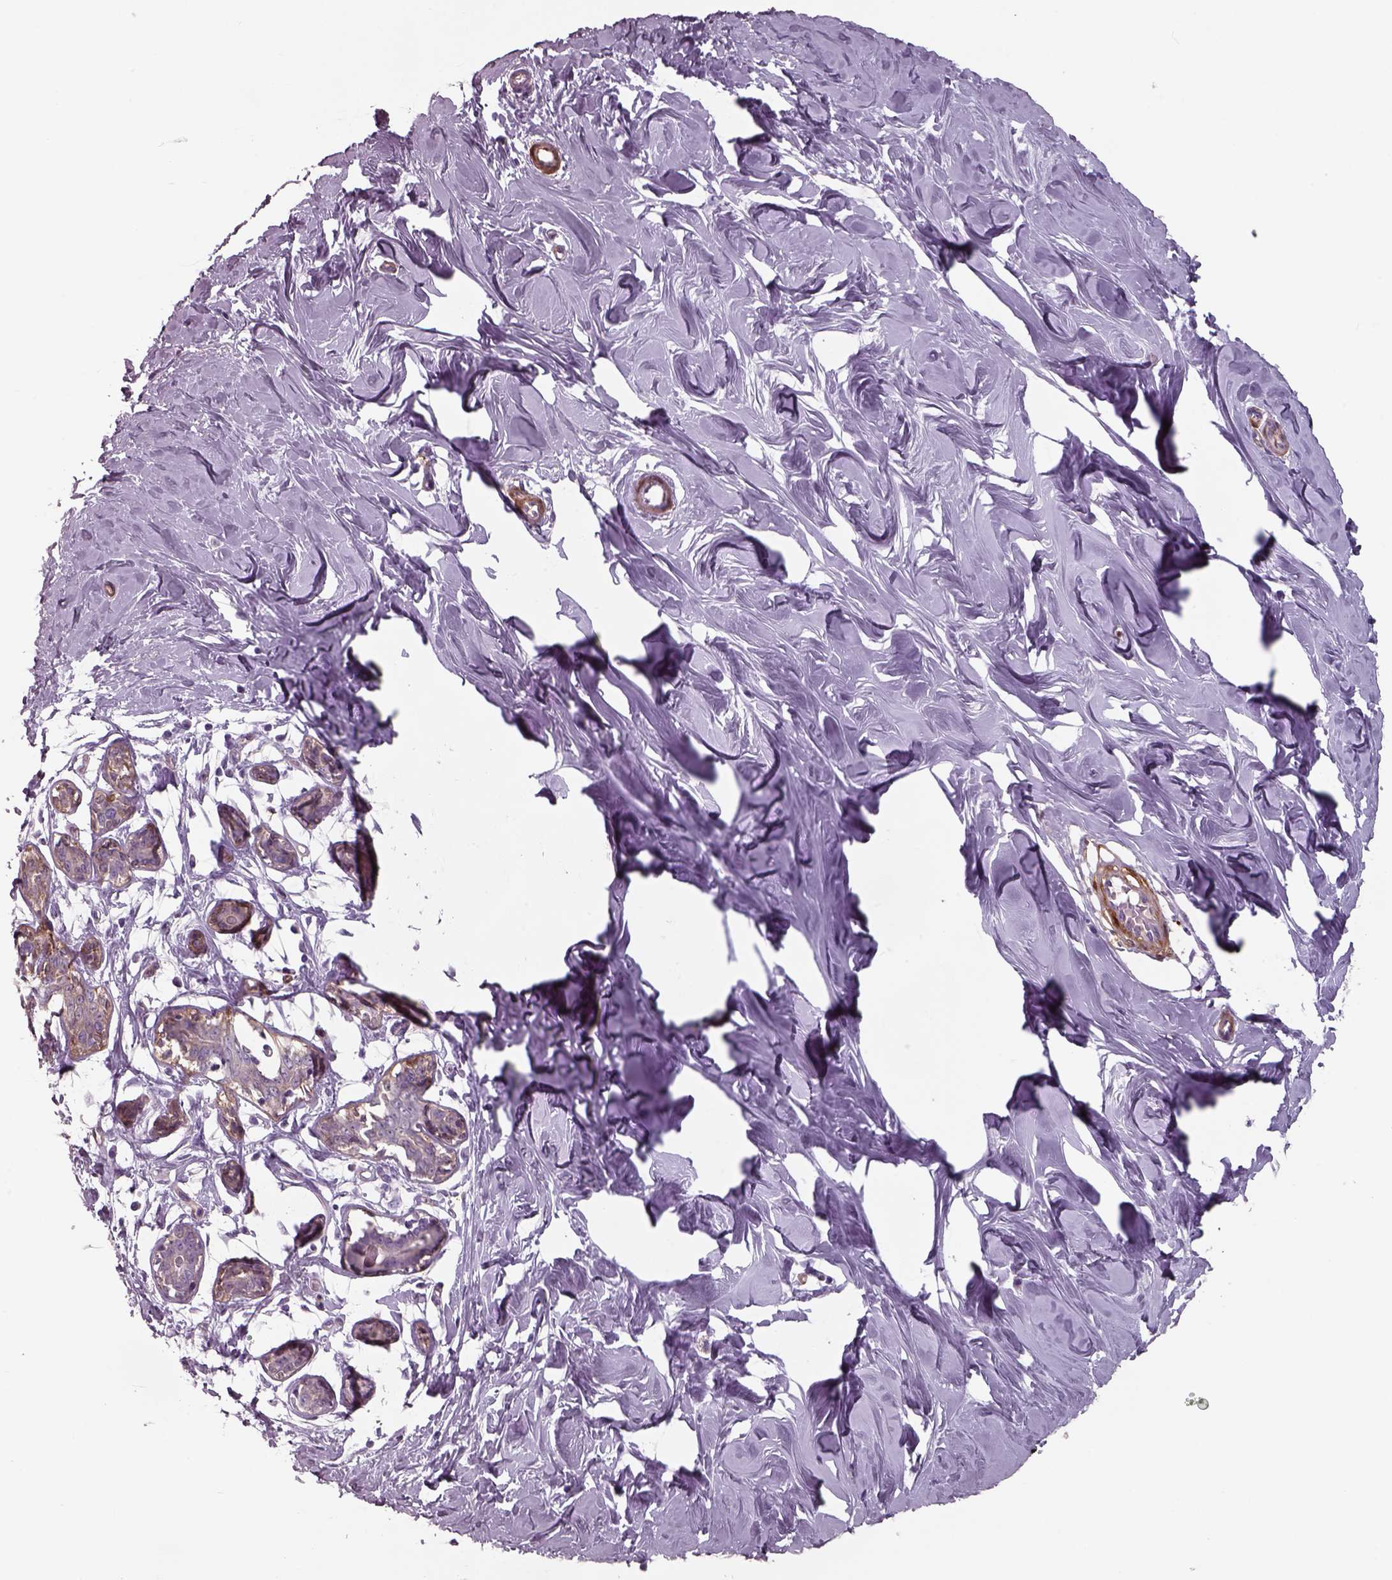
{"staining": {"intensity": "negative", "quantity": "none", "location": "none"}, "tissue": "breast", "cell_type": "Adipocytes", "image_type": "normal", "snomed": [{"axis": "morphology", "description": "Normal tissue, NOS"}, {"axis": "topography", "description": "Breast"}], "caption": "The micrograph displays no staining of adipocytes in benign breast. Nuclei are stained in blue.", "gene": "ISYNA1", "patient": {"sex": "female", "age": 27}}